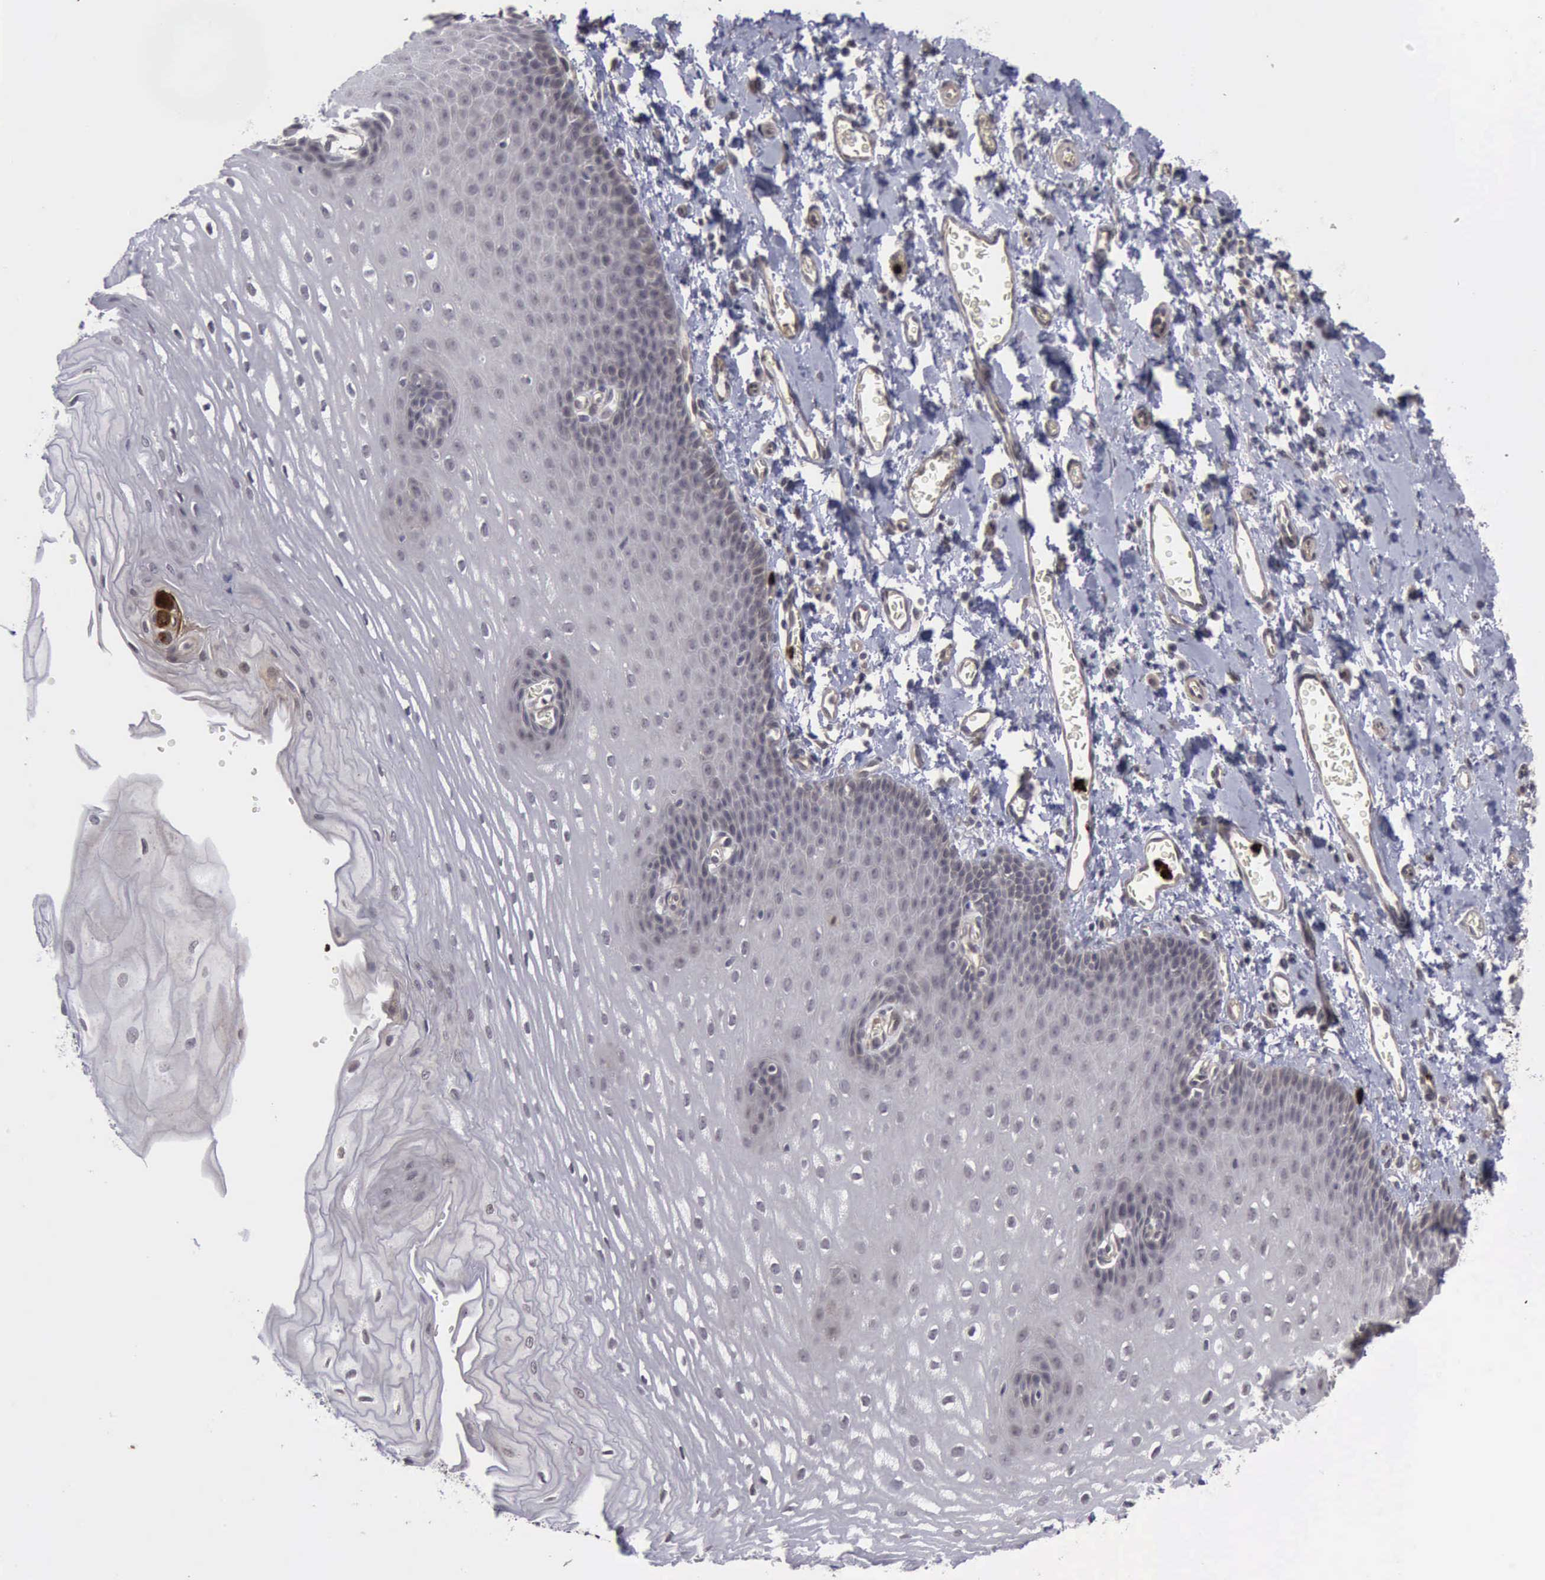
{"staining": {"intensity": "negative", "quantity": "none", "location": "none"}, "tissue": "esophagus", "cell_type": "Squamous epithelial cells", "image_type": "normal", "snomed": [{"axis": "morphology", "description": "Normal tissue, NOS"}, {"axis": "topography", "description": "Esophagus"}], "caption": "IHC of normal esophagus reveals no staining in squamous epithelial cells. (DAB immunohistochemistry (IHC) visualized using brightfield microscopy, high magnification).", "gene": "MMP9", "patient": {"sex": "male", "age": 70}}